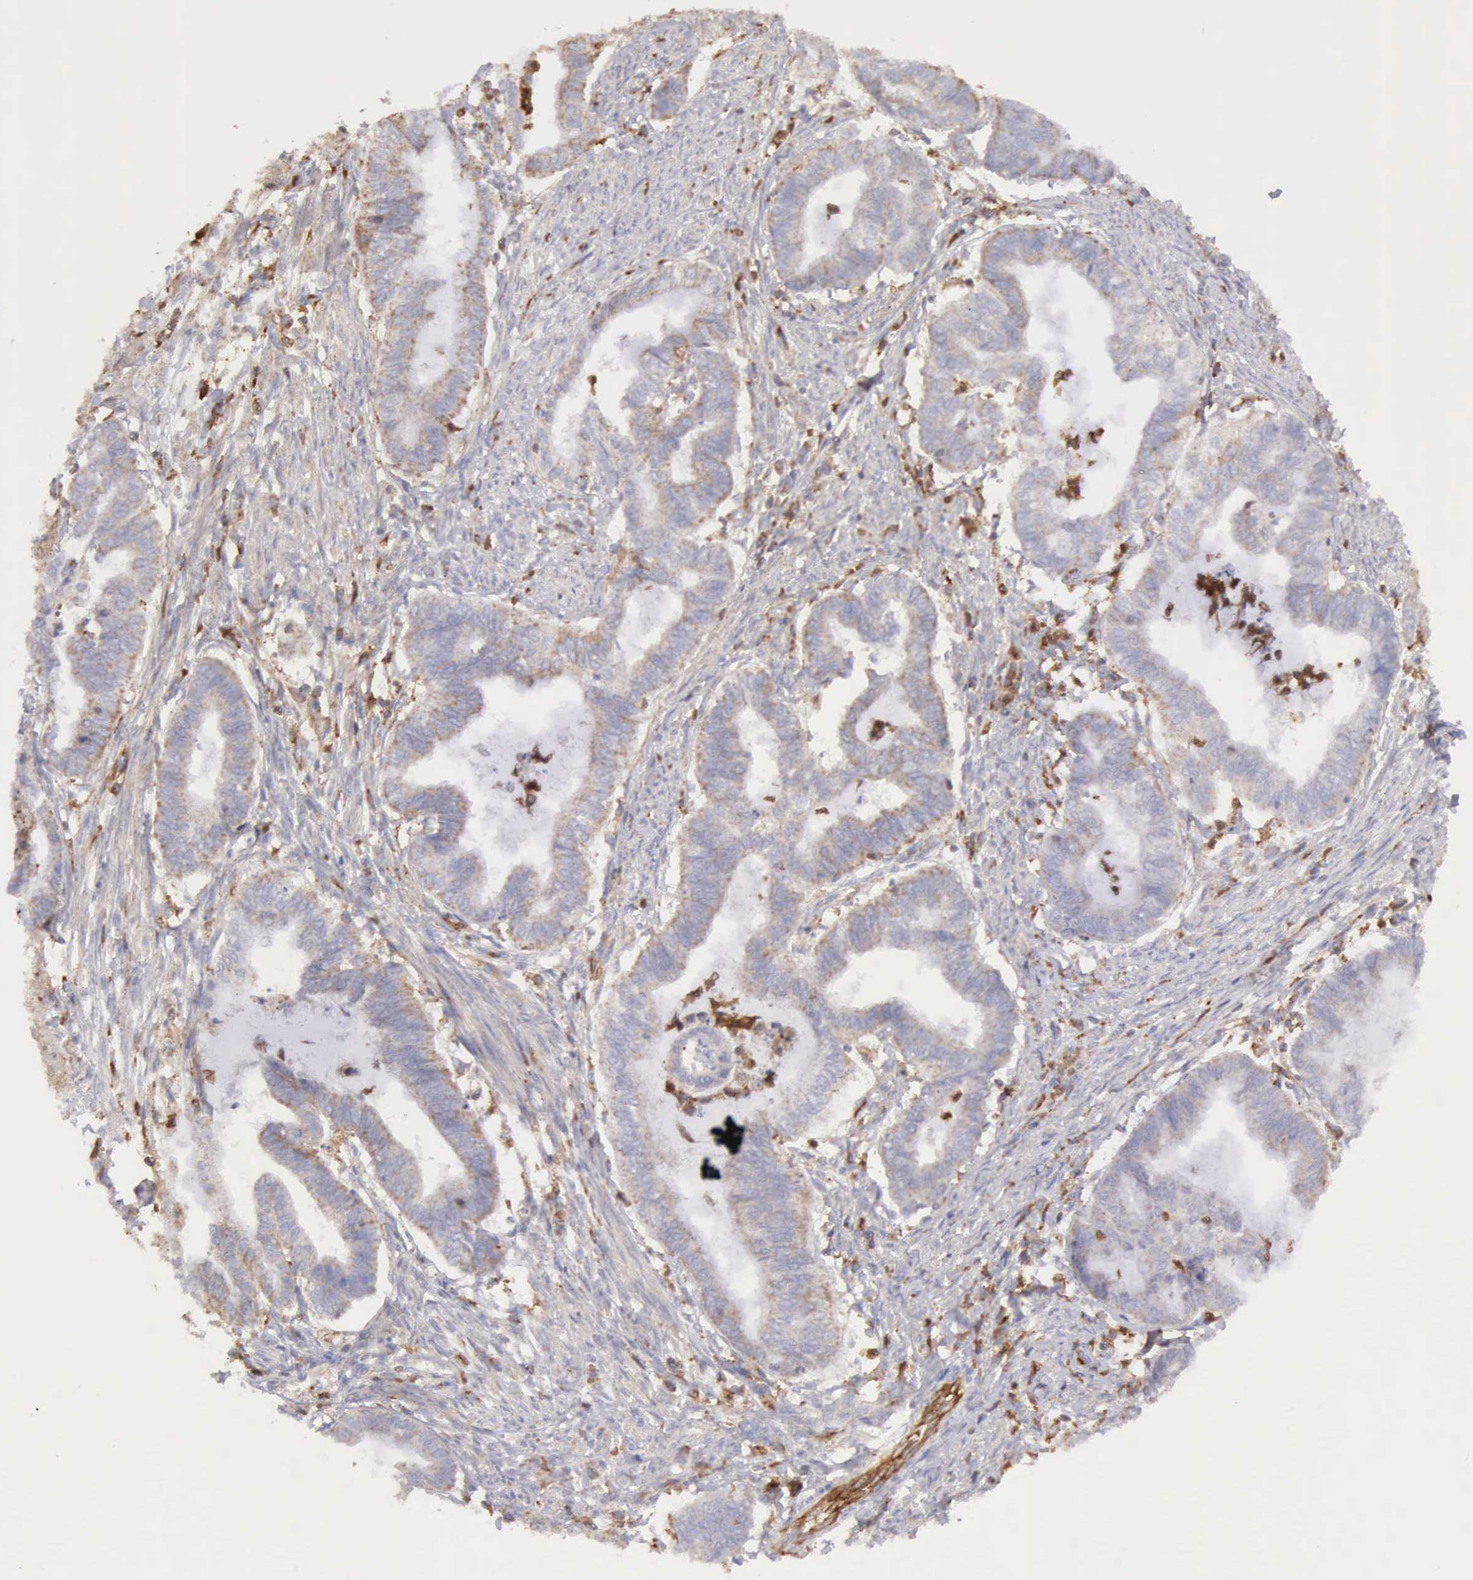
{"staining": {"intensity": "weak", "quantity": "25%-75%", "location": "cytoplasmic/membranous"}, "tissue": "endometrial cancer", "cell_type": "Tumor cells", "image_type": "cancer", "snomed": [{"axis": "morphology", "description": "Necrosis, NOS"}, {"axis": "morphology", "description": "Adenocarcinoma, NOS"}, {"axis": "topography", "description": "Endometrium"}], "caption": "Endometrial cancer (adenocarcinoma) stained with a brown dye reveals weak cytoplasmic/membranous positive staining in about 25%-75% of tumor cells.", "gene": "ARHGAP4", "patient": {"sex": "female", "age": 79}}